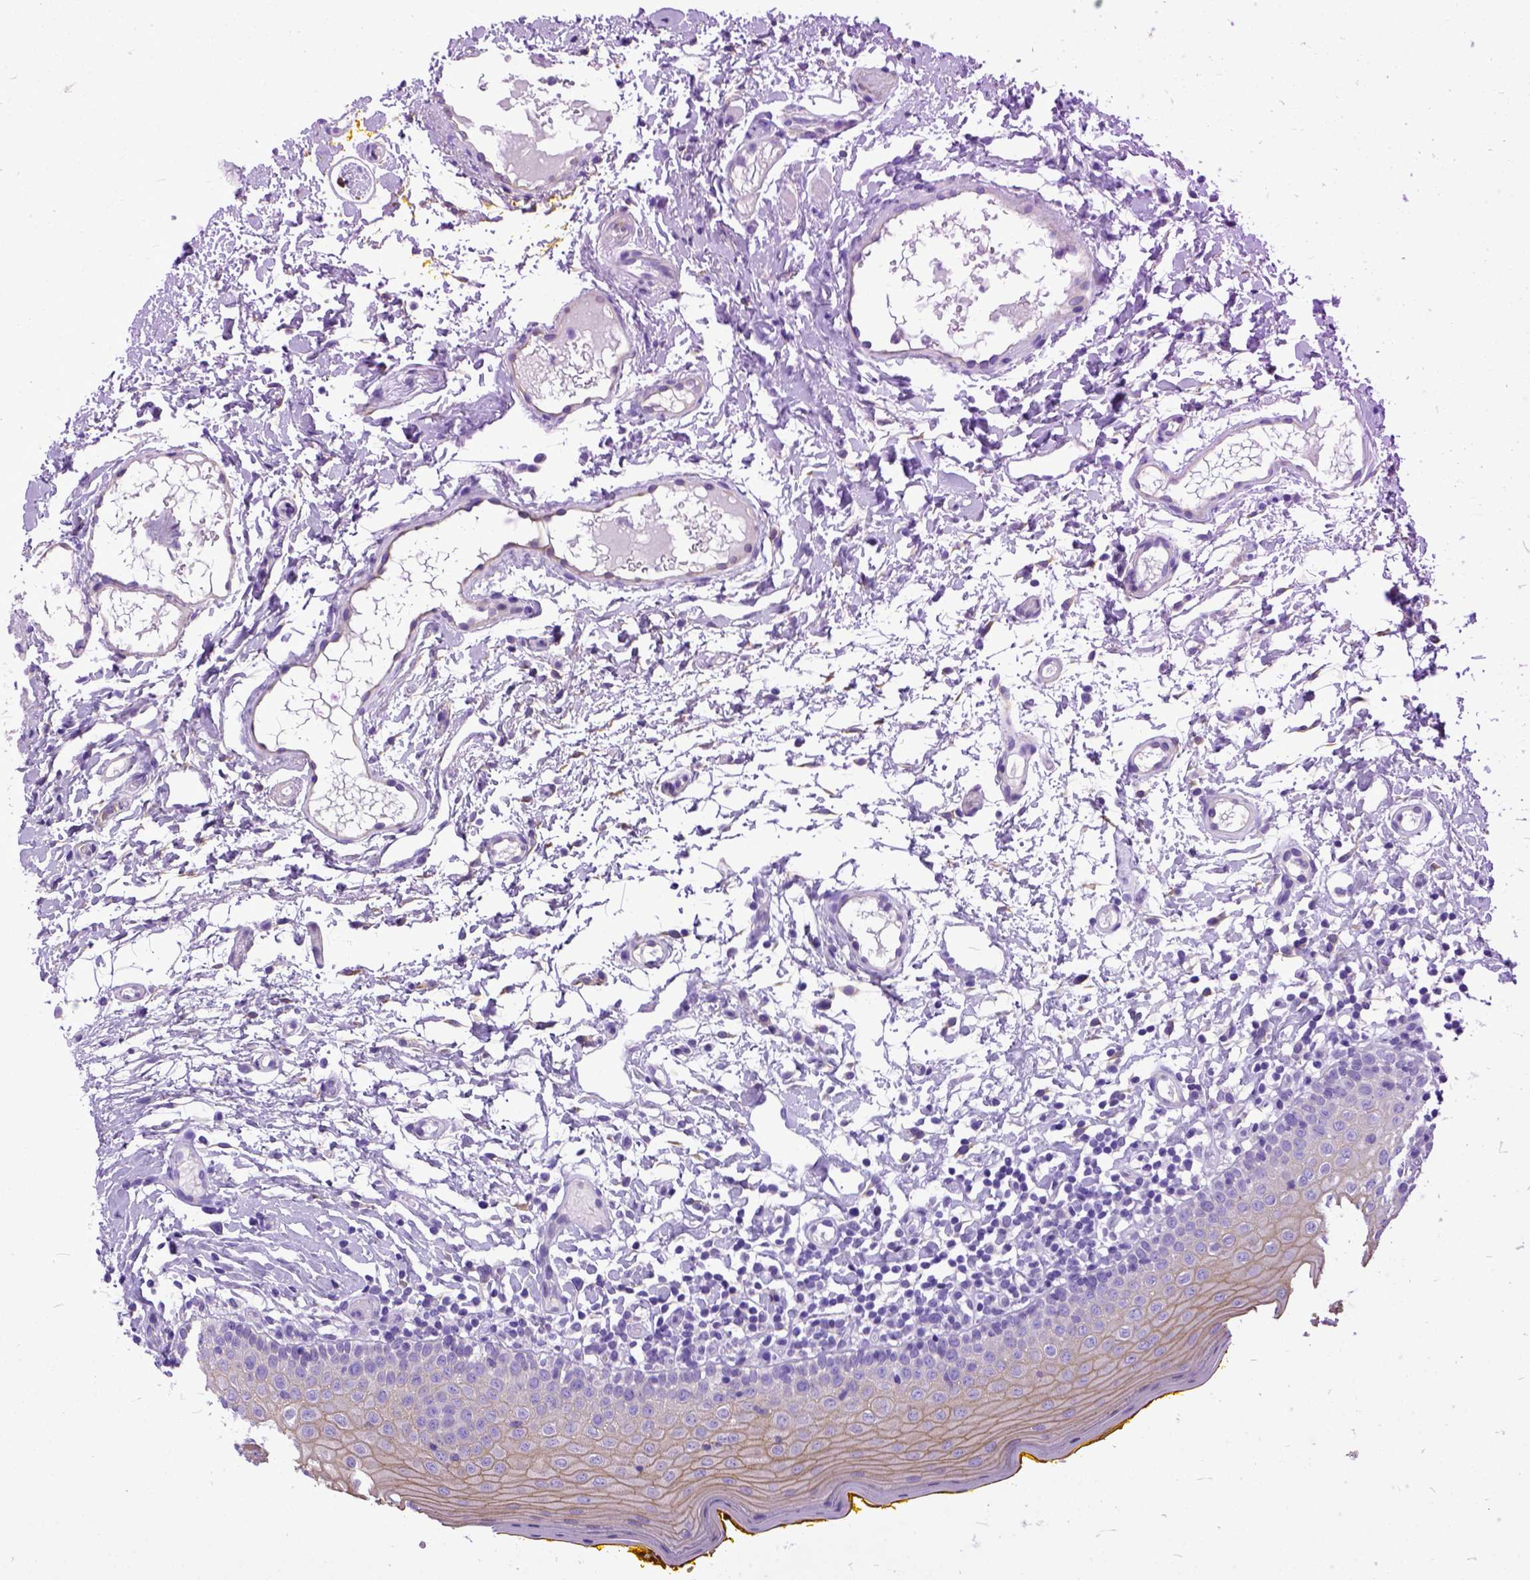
{"staining": {"intensity": "weak", "quantity": "25%-75%", "location": "cytoplasmic/membranous"}, "tissue": "oral mucosa", "cell_type": "Squamous epithelial cells", "image_type": "normal", "snomed": [{"axis": "morphology", "description": "Normal tissue, NOS"}, {"axis": "topography", "description": "Oral tissue"}, {"axis": "topography", "description": "Tounge, NOS"}], "caption": "Weak cytoplasmic/membranous staining for a protein is identified in about 25%-75% of squamous epithelial cells of unremarkable oral mucosa using immunohistochemistry.", "gene": "PPL", "patient": {"sex": "female", "age": 58}}